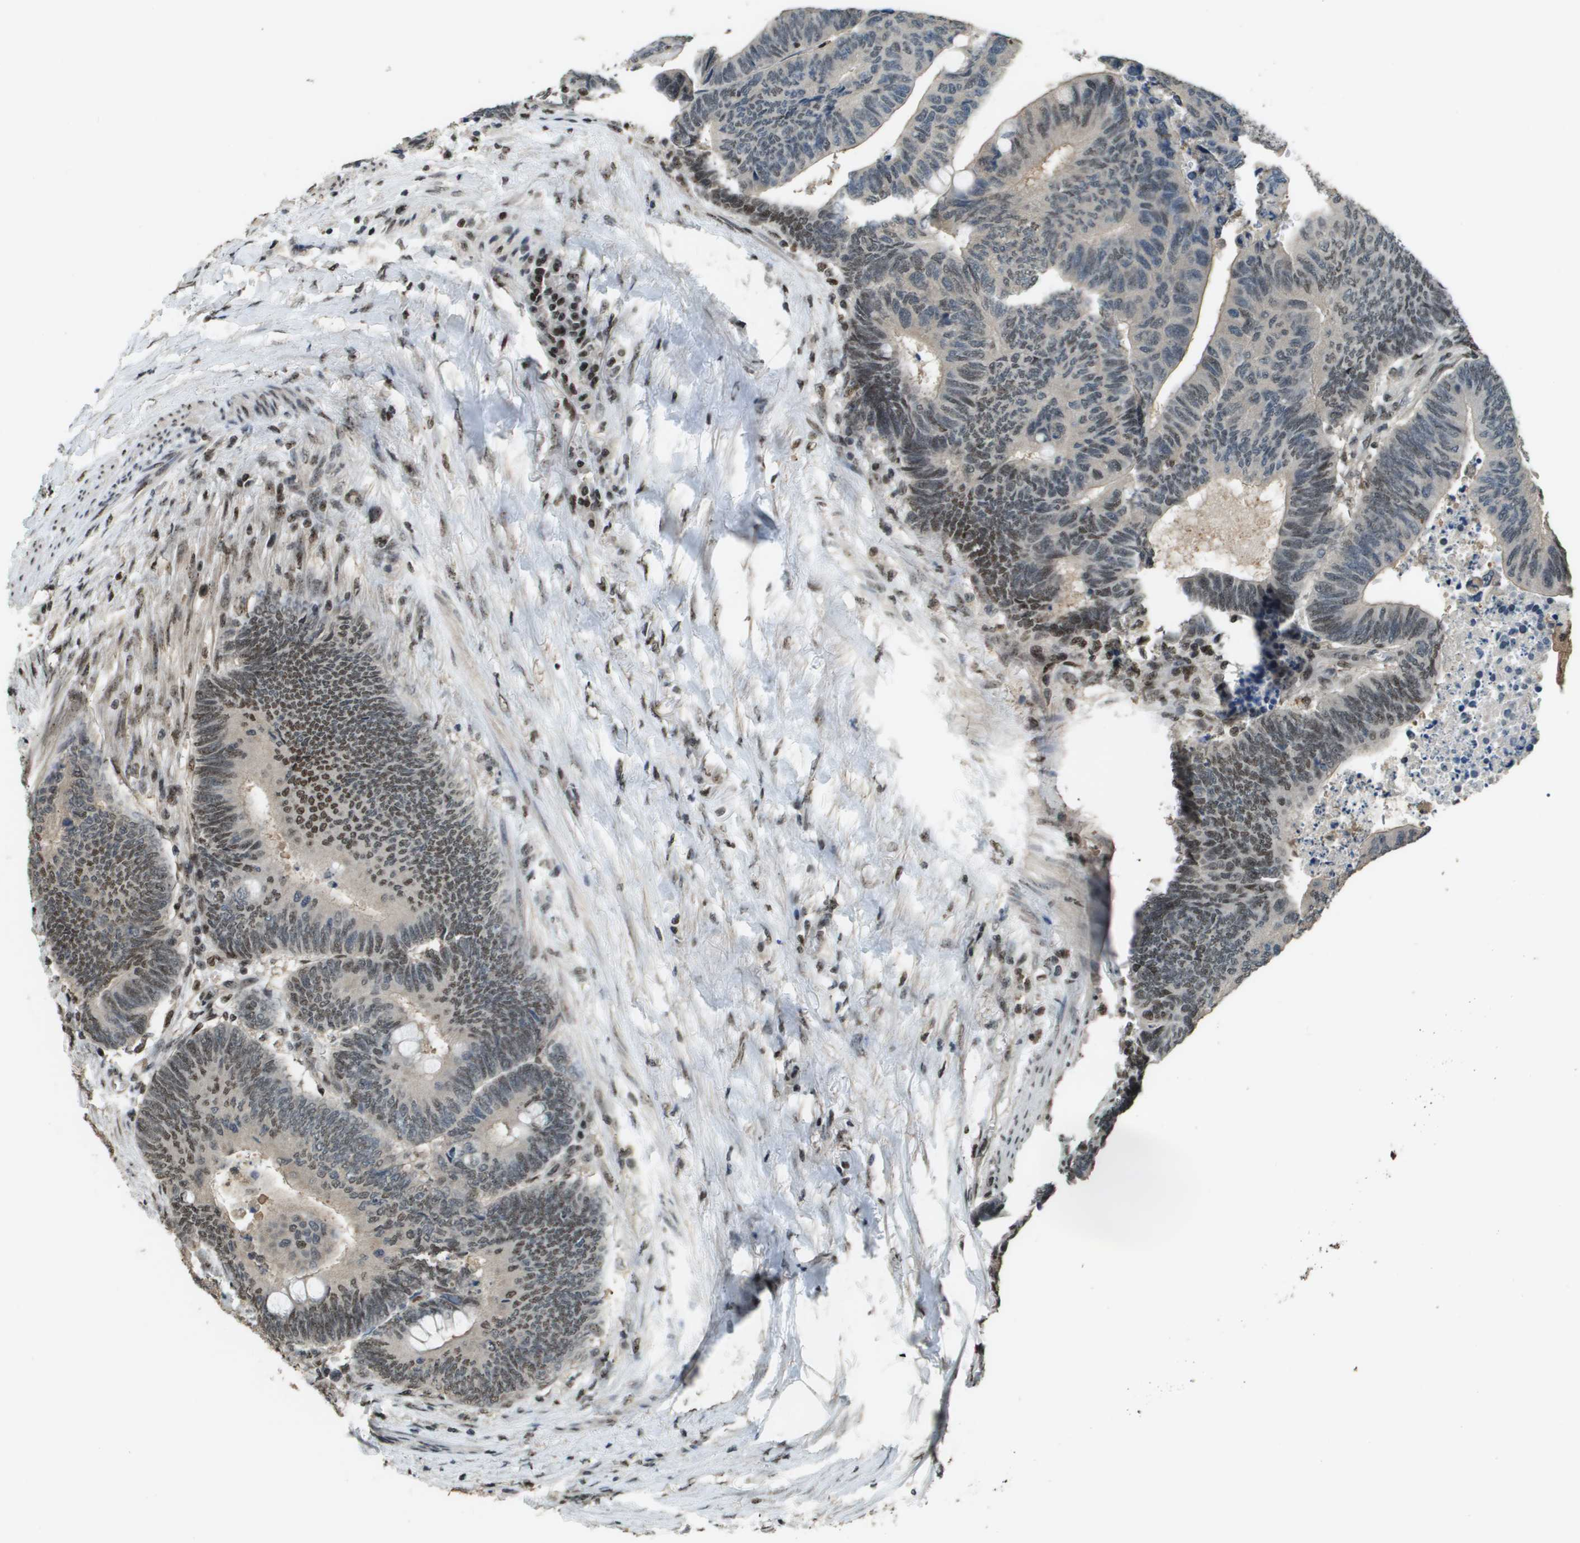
{"staining": {"intensity": "moderate", "quantity": "<25%", "location": "nuclear"}, "tissue": "colorectal cancer", "cell_type": "Tumor cells", "image_type": "cancer", "snomed": [{"axis": "morphology", "description": "Normal tissue, NOS"}, {"axis": "morphology", "description": "Adenocarcinoma, NOS"}, {"axis": "topography", "description": "Rectum"}, {"axis": "topography", "description": "Peripheral nerve tissue"}], "caption": "This is an image of IHC staining of colorectal cancer (adenocarcinoma), which shows moderate expression in the nuclear of tumor cells.", "gene": "SP100", "patient": {"sex": "male", "age": 92}}